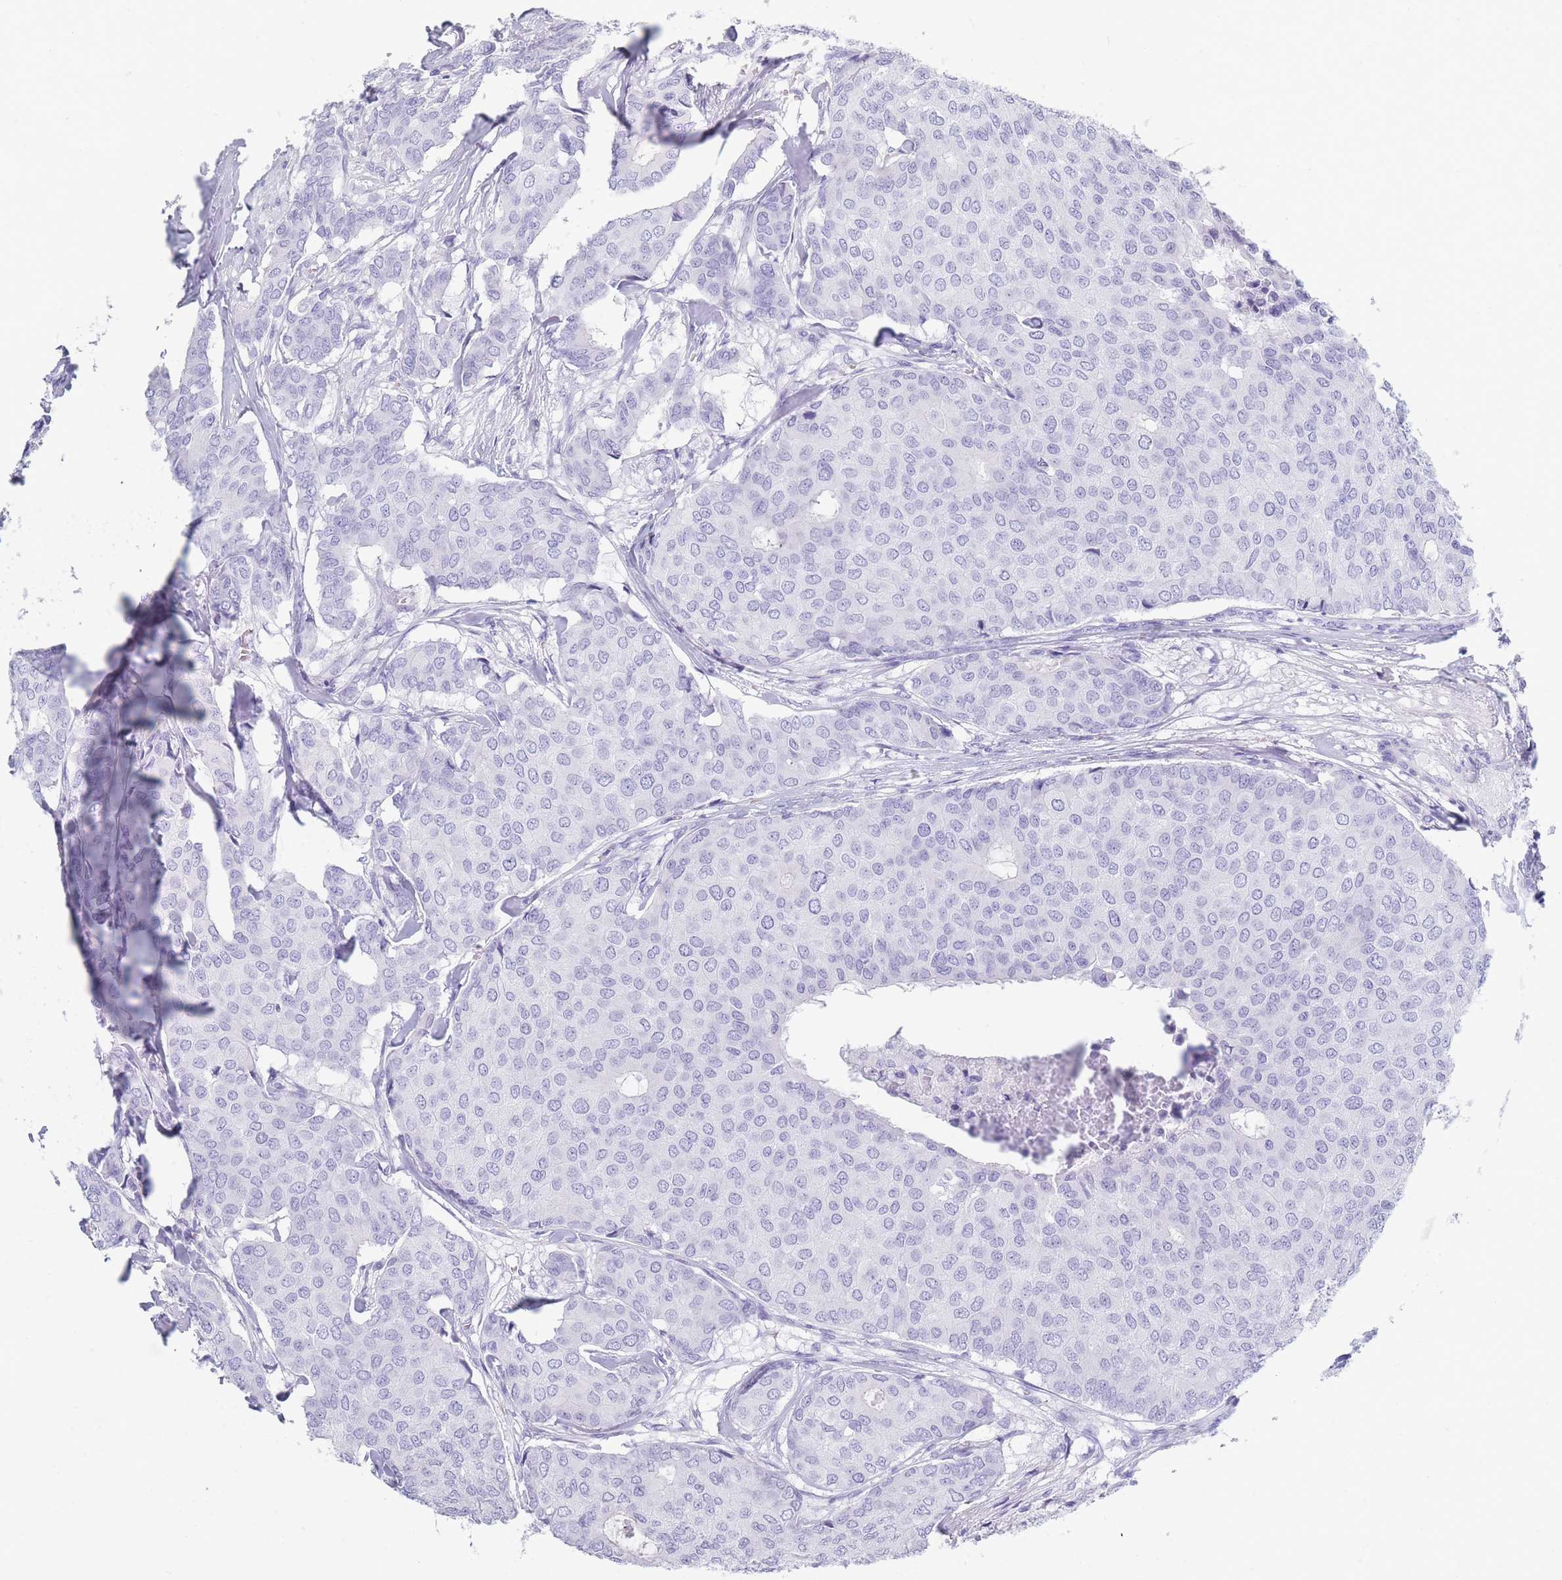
{"staining": {"intensity": "negative", "quantity": "none", "location": "none"}, "tissue": "breast cancer", "cell_type": "Tumor cells", "image_type": "cancer", "snomed": [{"axis": "morphology", "description": "Duct carcinoma"}, {"axis": "topography", "description": "Breast"}], "caption": "Immunohistochemistry (IHC) micrograph of breast cancer stained for a protein (brown), which displays no staining in tumor cells. (DAB immunohistochemistry visualized using brightfield microscopy, high magnification).", "gene": "OR5D16", "patient": {"sex": "female", "age": 75}}